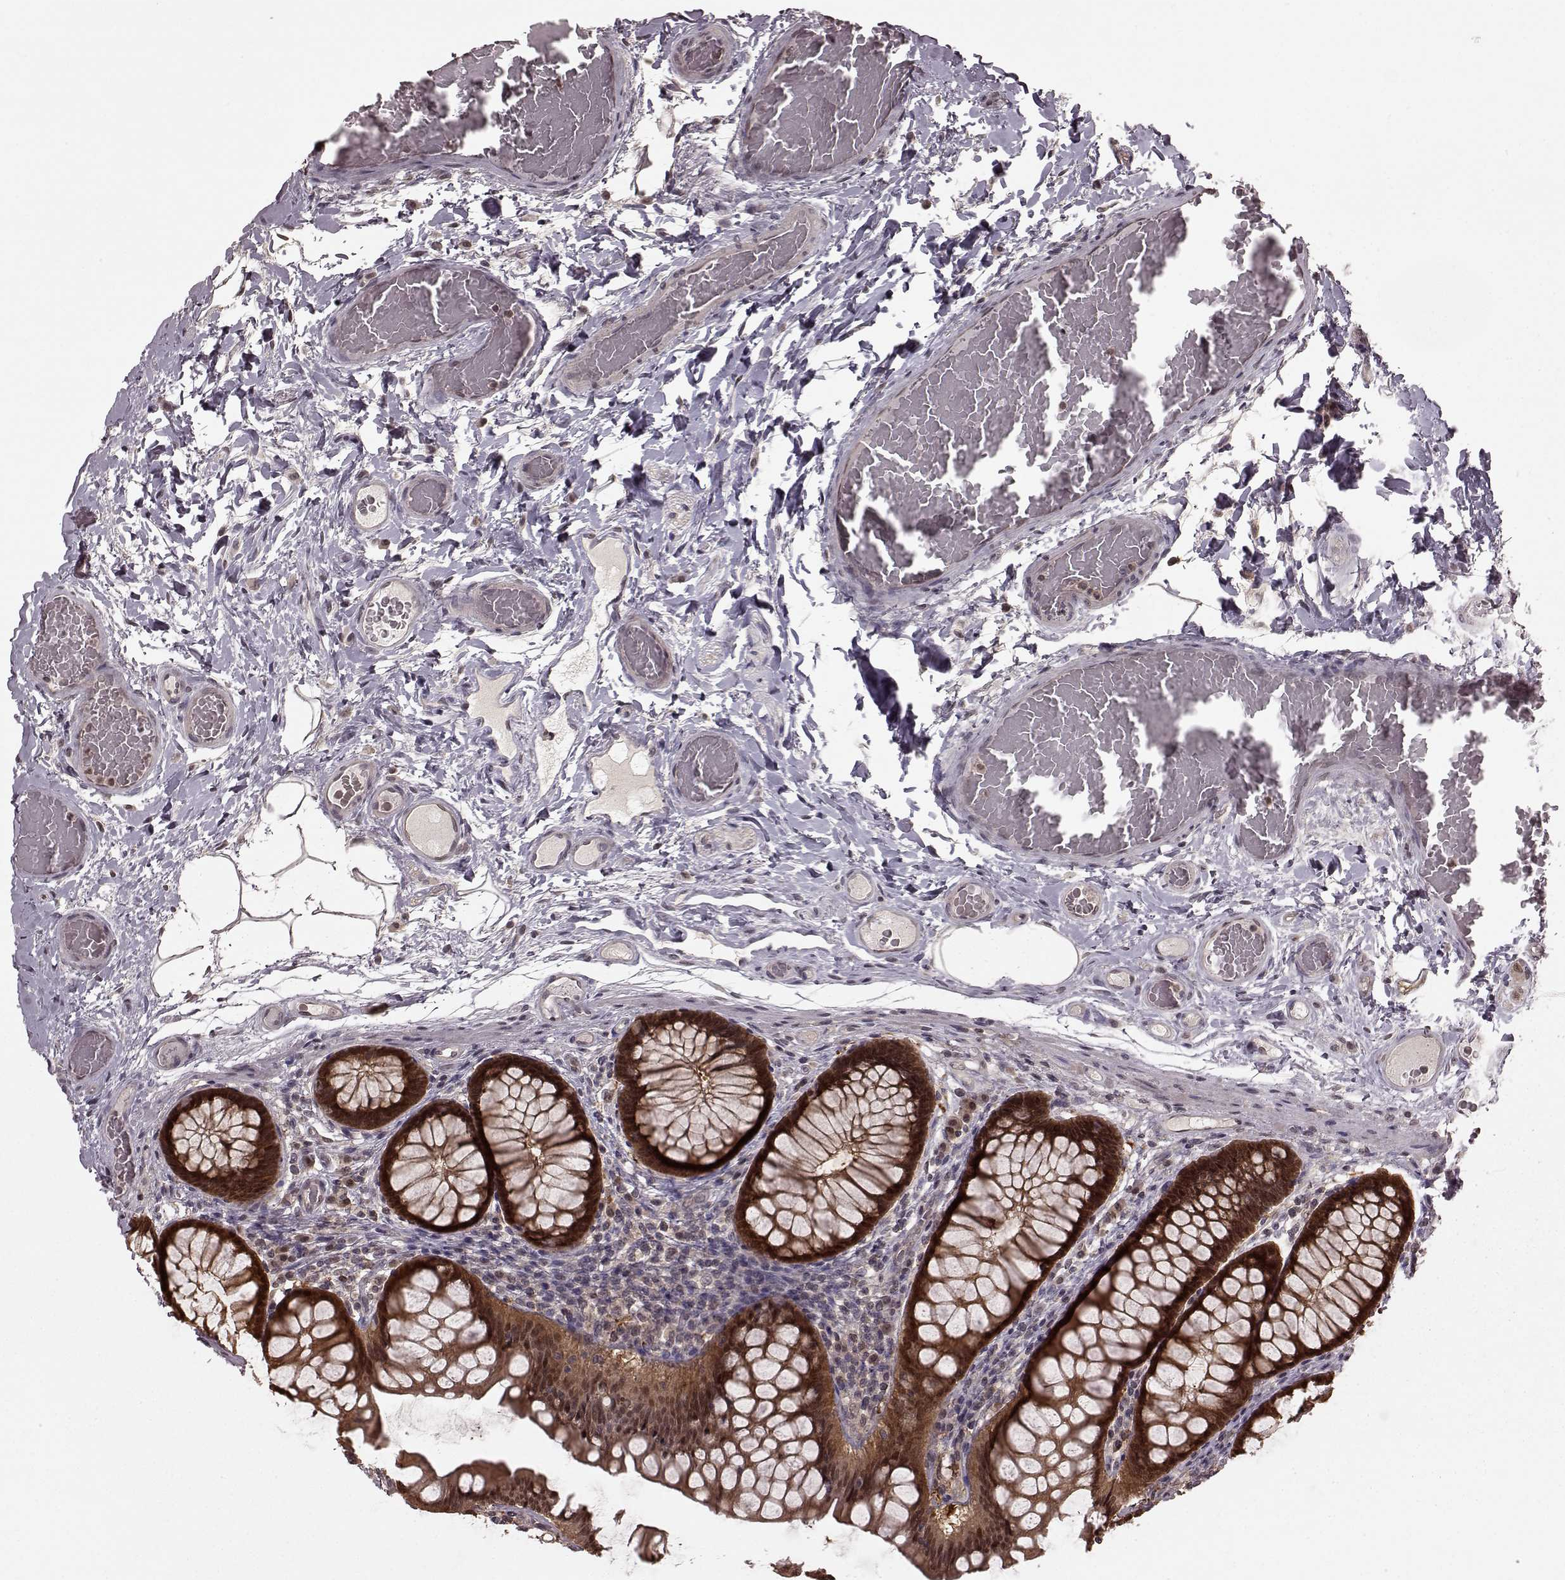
{"staining": {"intensity": "negative", "quantity": "none", "location": "none"}, "tissue": "colon", "cell_type": "Endothelial cells", "image_type": "normal", "snomed": [{"axis": "morphology", "description": "Normal tissue, NOS"}, {"axis": "topography", "description": "Colon"}], "caption": "Photomicrograph shows no significant protein expression in endothelial cells of benign colon.", "gene": "GSS", "patient": {"sex": "female", "age": 65}}